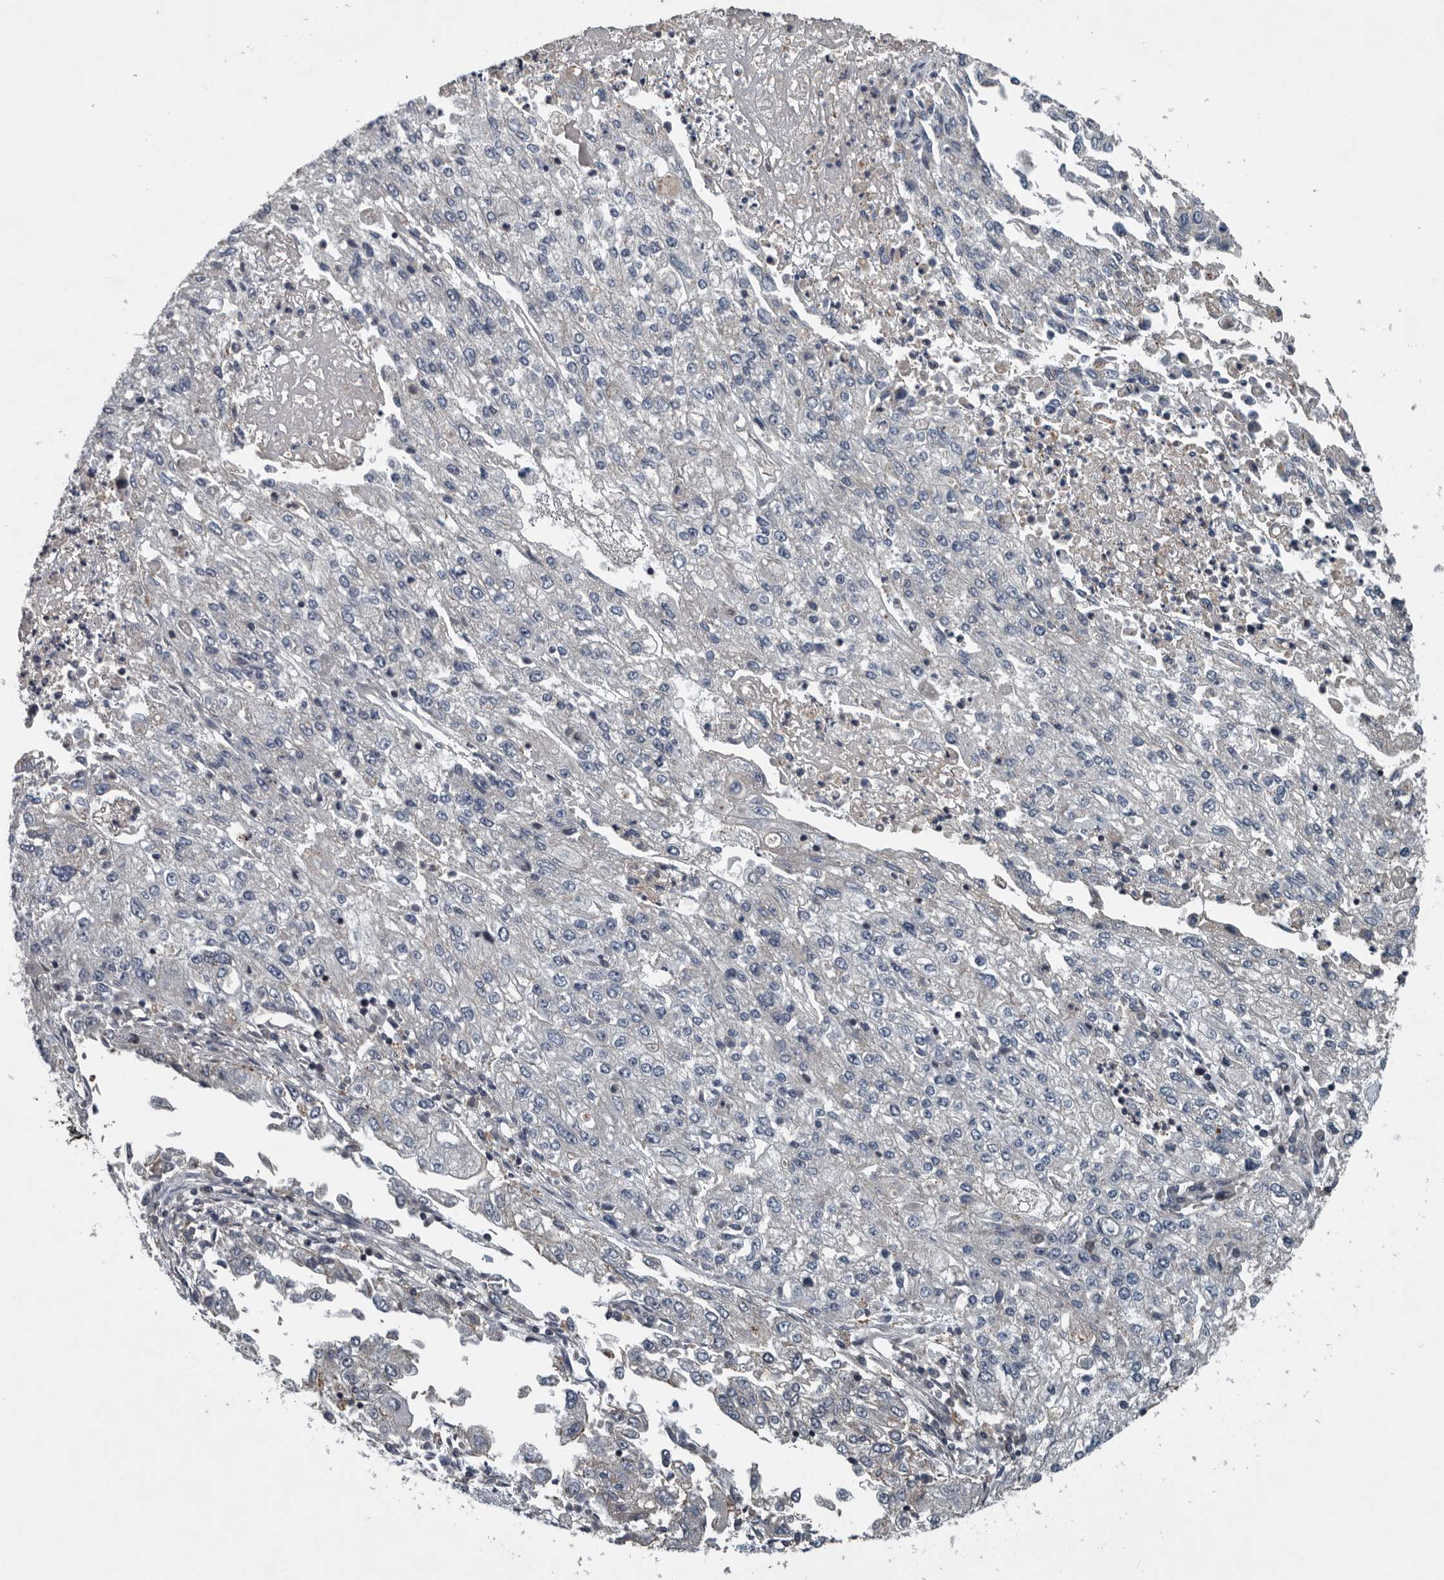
{"staining": {"intensity": "negative", "quantity": "none", "location": "none"}, "tissue": "endometrial cancer", "cell_type": "Tumor cells", "image_type": "cancer", "snomed": [{"axis": "morphology", "description": "Adenocarcinoma, NOS"}, {"axis": "topography", "description": "Endometrium"}], "caption": "An image of endometrial adenocarcinoma stained for a protein exhibits no brown staining in tumor cells. Brightfield microscopy of immunohistochemistry stained with DAB (3,3'-diaminobenzidine) (brown) and hematoxylin (blue), captured at high magnification.", "gene": "SENP7", "patient": {"sex": "female", "age": 49}}